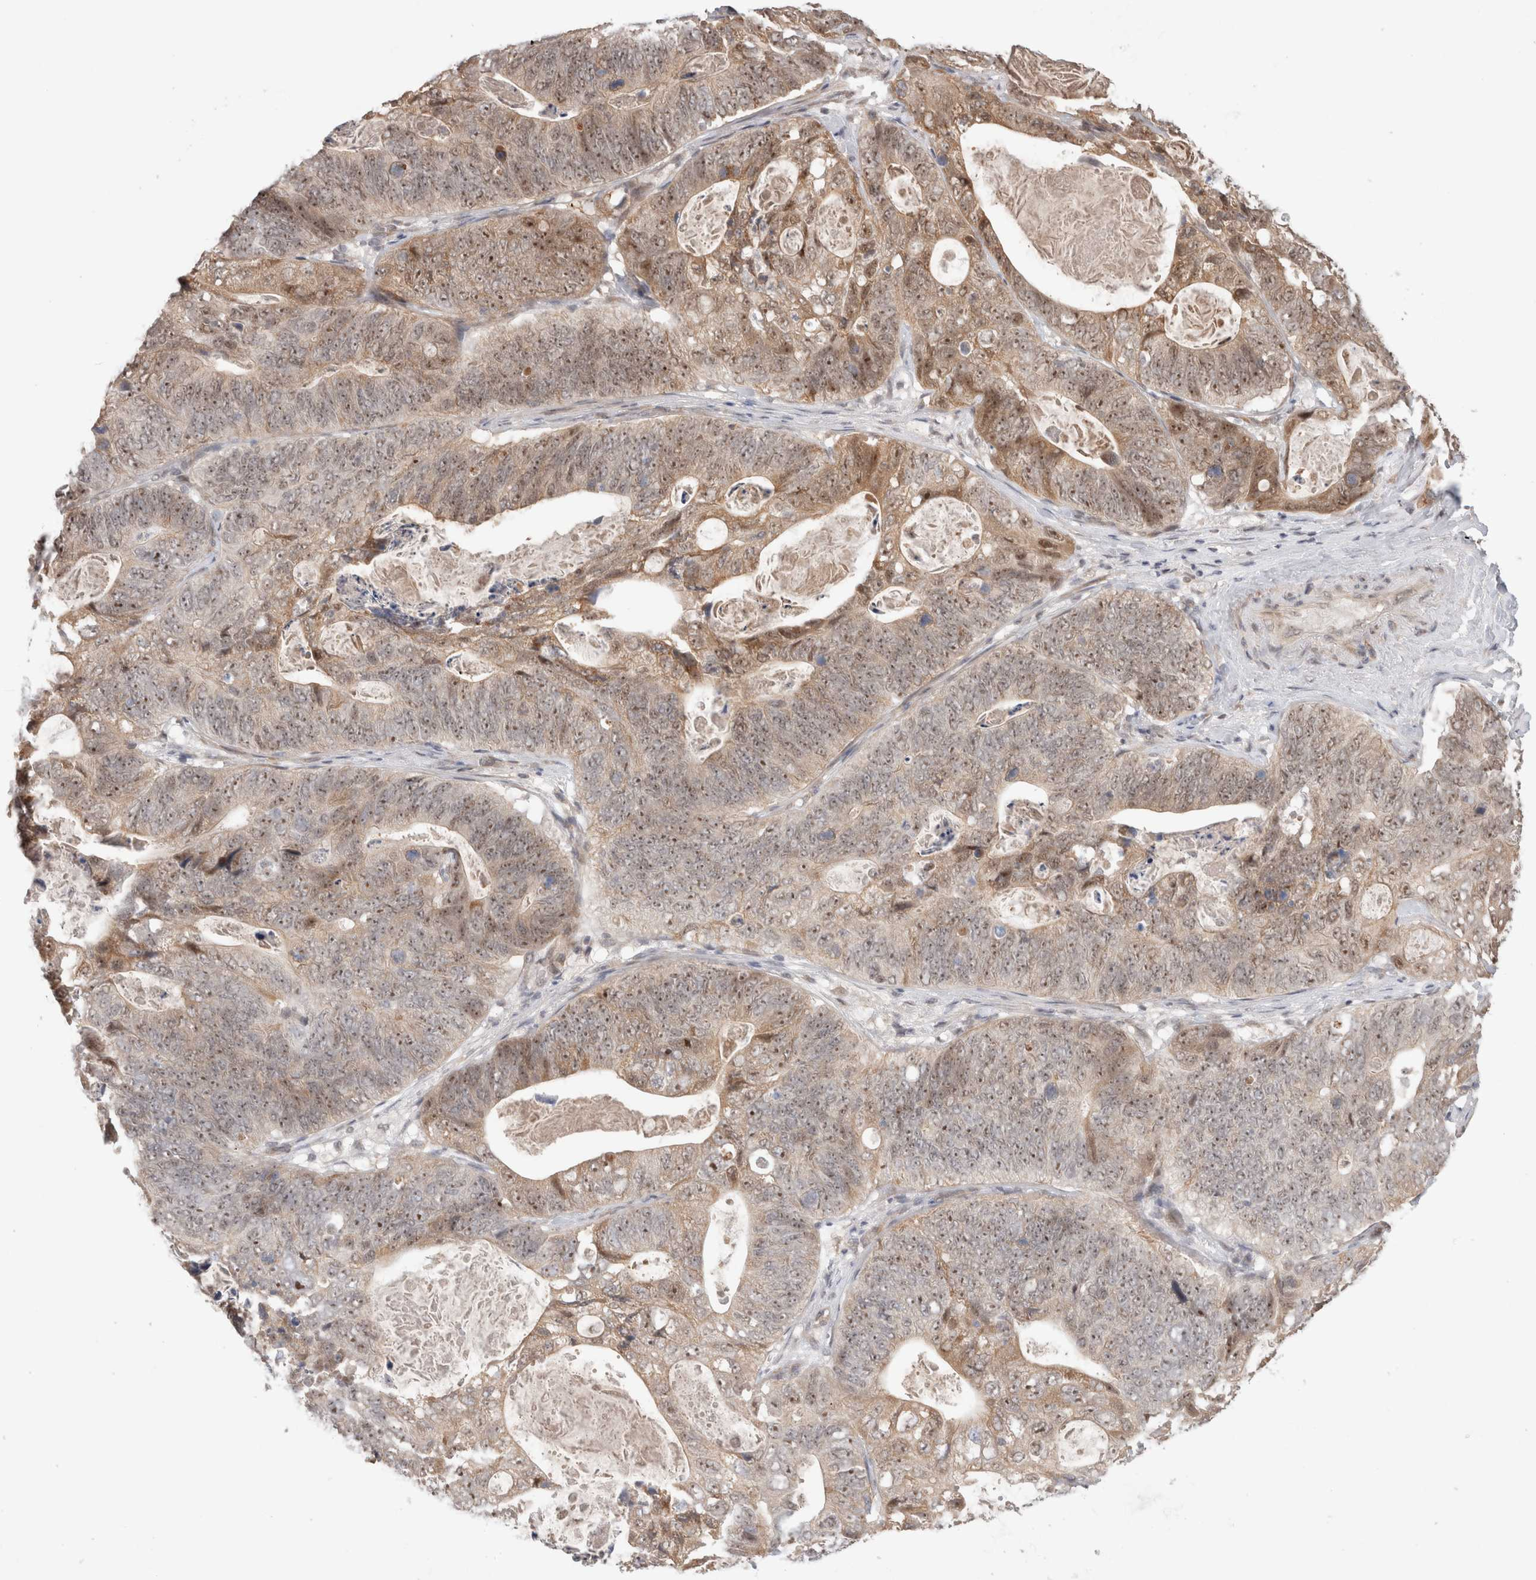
{"staining": {"intensity": "moderate", "quantity": ">75%", "location": "cytoplasmic/membranous,nuclear"}, "tissue": "stomach cancer", "cell_type": "Tumor cells", "image_type": "cancer", "snomed": [{"axis": "morphology", "description": "Normal tissue, NOS"}, {"axis": "morphology", "description": "Adenocarcinoma, NOS"}, {"axis": "topography", "description": "Stomach"}], "caption": "Adenocarcinoma (stomach) stained with a brown dye exhibits moderate cytoplasmic/membranous and nuclear positive staining in approximately >75% of tumor cells.", "gene": "SYDE2", "patient": {"sex": "female", "age": 89}}